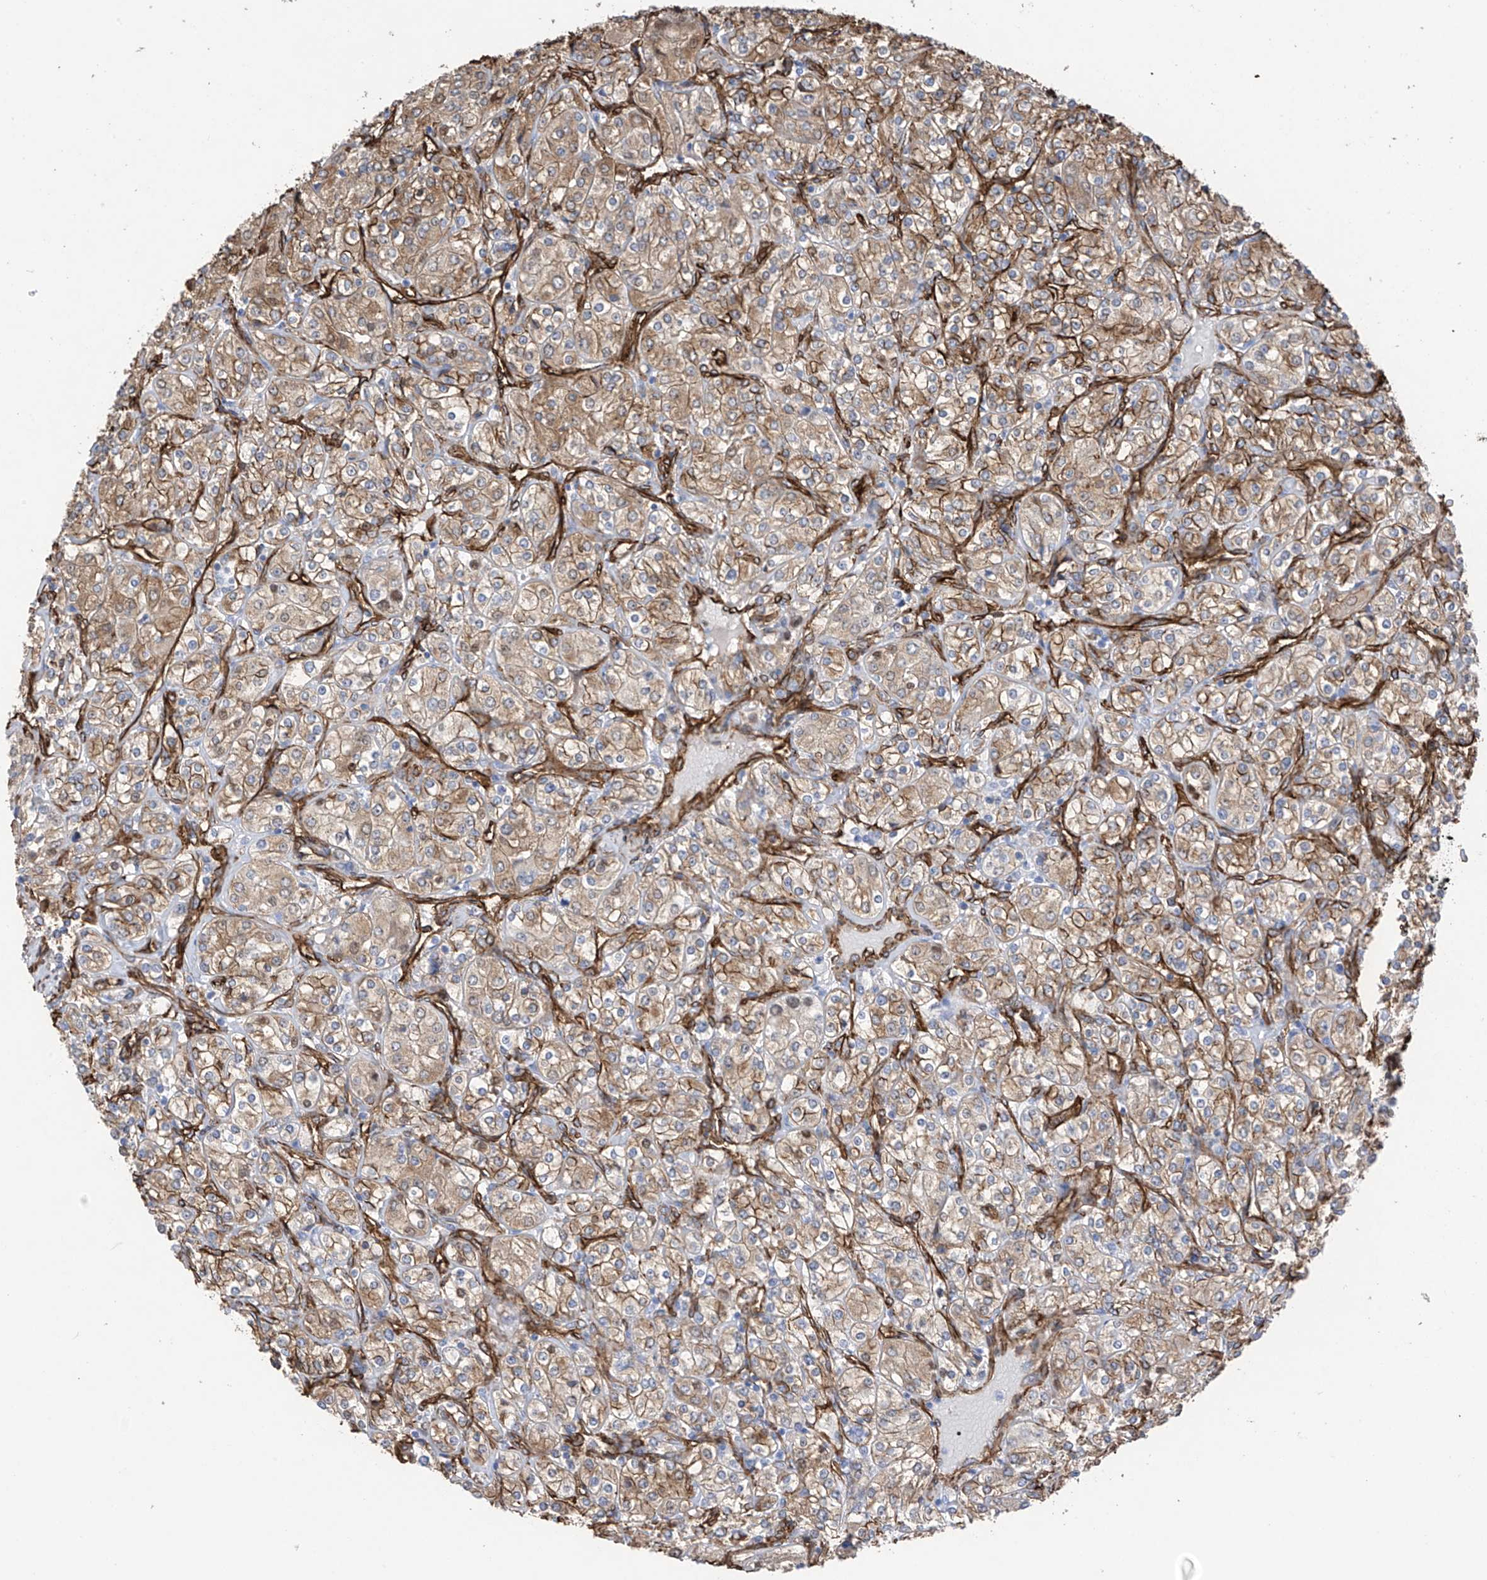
{"staining": {"intensity": "moderate", "quantity": ">75%", "location": "cytoplasmic/membranous"}, "tissue": "renal cancer", "cell_type": "Tumor cells", "image_type": "cancer", "snomed": [{"axis": "morphology", "description": "Adenocarcinoma, NOS"}, {"axis": "topography", "description": "Kidney"}], "caption": "Immunohistochemical staining of renal cancer (adenocarcinoma) displays moderate cytoplasmic/membranous protein expression in about >75% of tumor cells.", "gene": "UBTD1", "patient": {"sex": "male", "age": 77}}